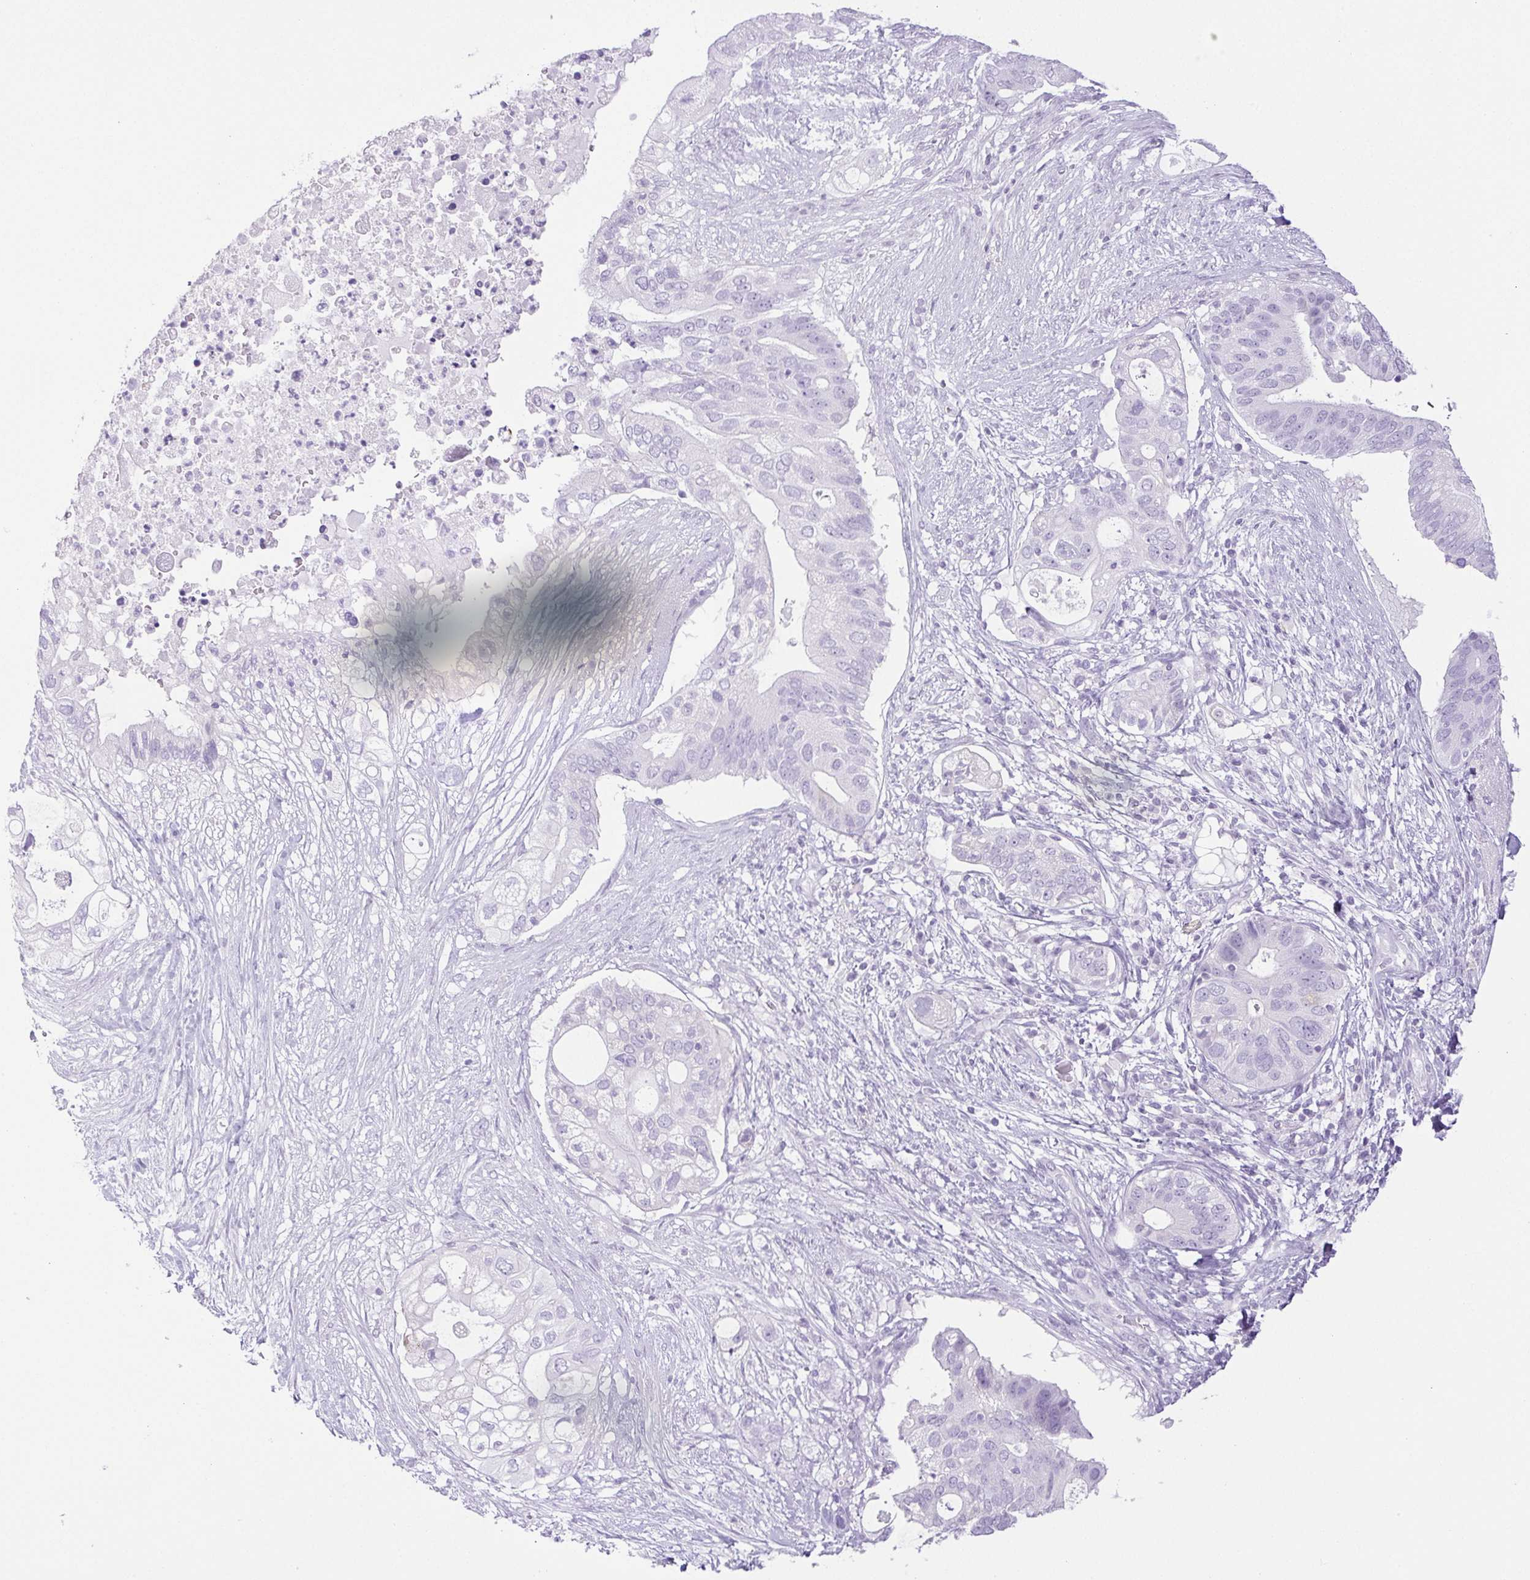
{"staining": {"intensity": "negative", "quantity": "none", "location": "none"}, "tissue": "pancreatic cancer", "cell_type": "Tumor cells", "image_type": "cancer", "snomed": [{"axis": "morphology", "description": "Adenocarcinoma, NOS"}, {"axis": "topography", "description": "Pancreas"}], "caption": "The image displays no significant staining in tumor cells of pancreatic cancer (adenocarcinoma).", "gene": "HLA-G", "patient": {"sex": "female", "age": 72}}